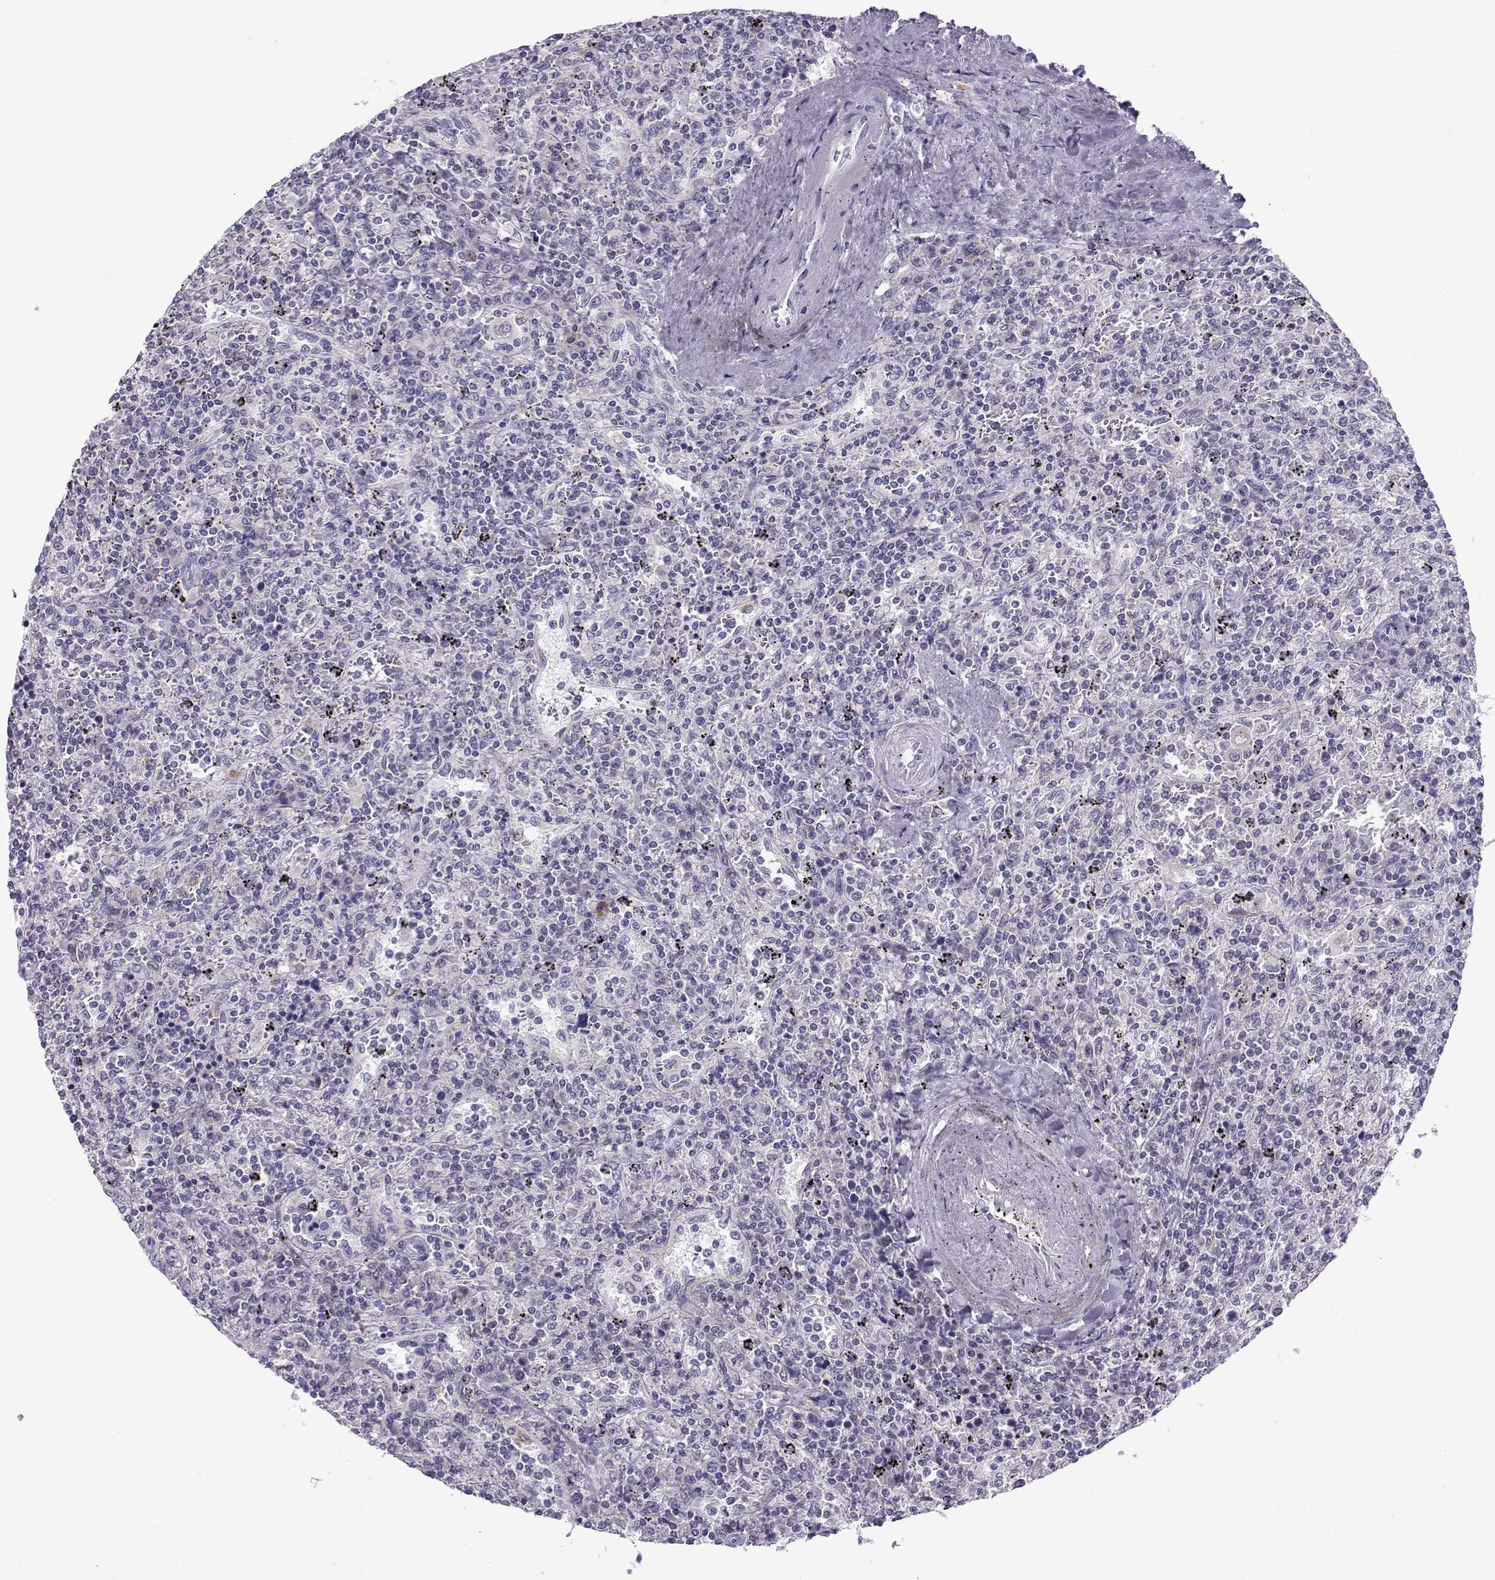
{"staining": {"intensity": "negative", "quantity": "none", "location": "none"}, "tissue": "lymphoma", "cell_type": "Tumor cells", "image_type": "cancer", "snomed": [{"axis": "morphology", "description": "Malignant lymphoma, non-Hodgkin's type, Low grade"}, {"axis": "topography", "description": "Spleen"}], "caption": "An IHC image of lymphoma is shown. There is no staining in tumor cells of lymphoma. (Brightfield microscopy of DAB (3,3'-diaminobenzidine) immunohistochemistry at high magnification).", "gene": "FAM166A", "patient": {"sex": "male", "age": 62}}